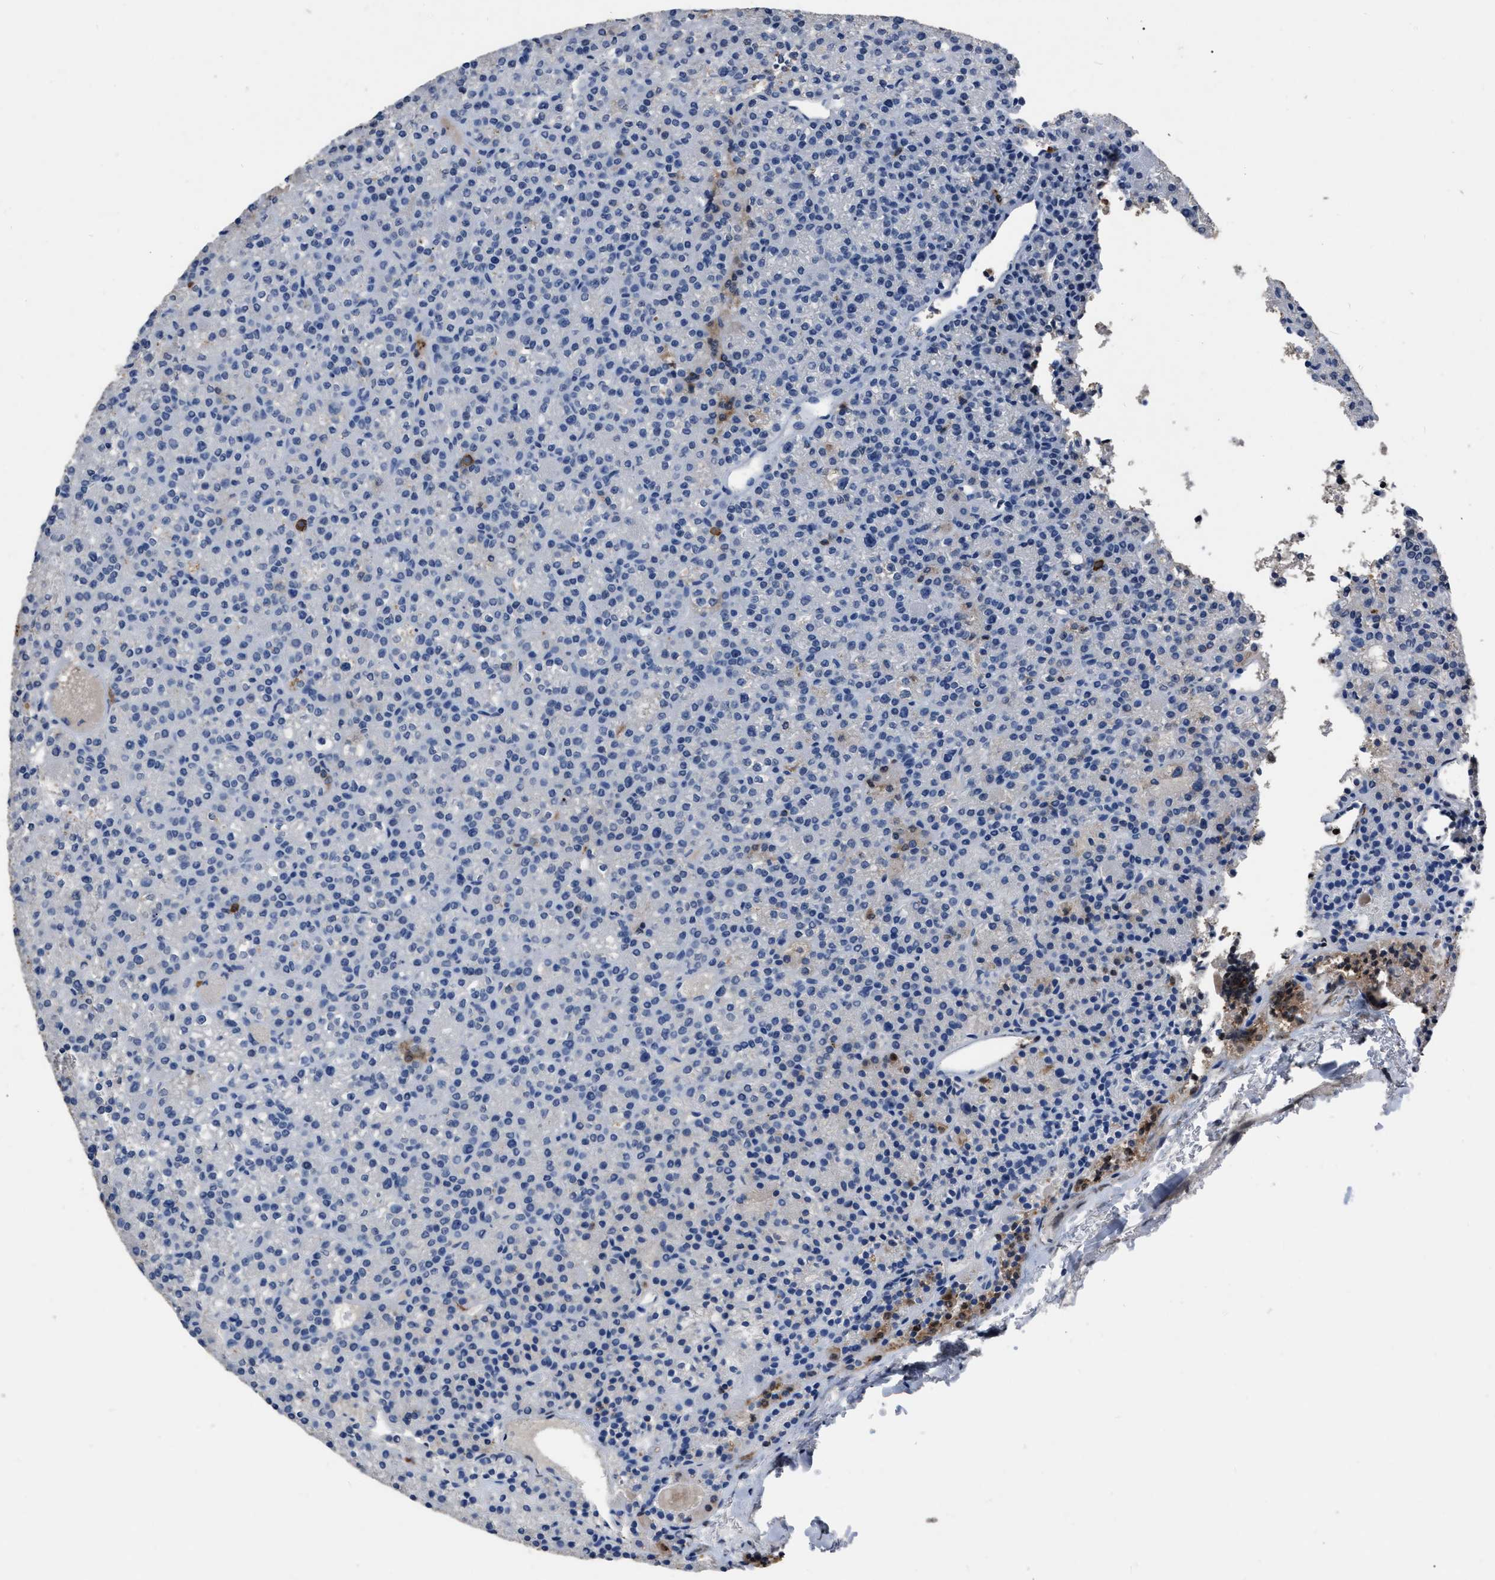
{"staining": {"intensity": "negative", "quantity": "none", "location": "none"}, "tissue": "parathyroid gland", "cell_type": "Glandular cells", "image_type": "normal", "snomed": [{"axis": "morphology", "description": "Normal tissue, NOS"}, {"axis": "morphology", "description": "Adenoma, NOS"}, {"axis": "topography", "description": "Parathyroid gland"}], "caption": "Immunohistochemical staining of benign parathyroid gland displays no significant expression in glandular cells.", "gene": "HABP2", "patient": {"sex": "female", "age": 64}}